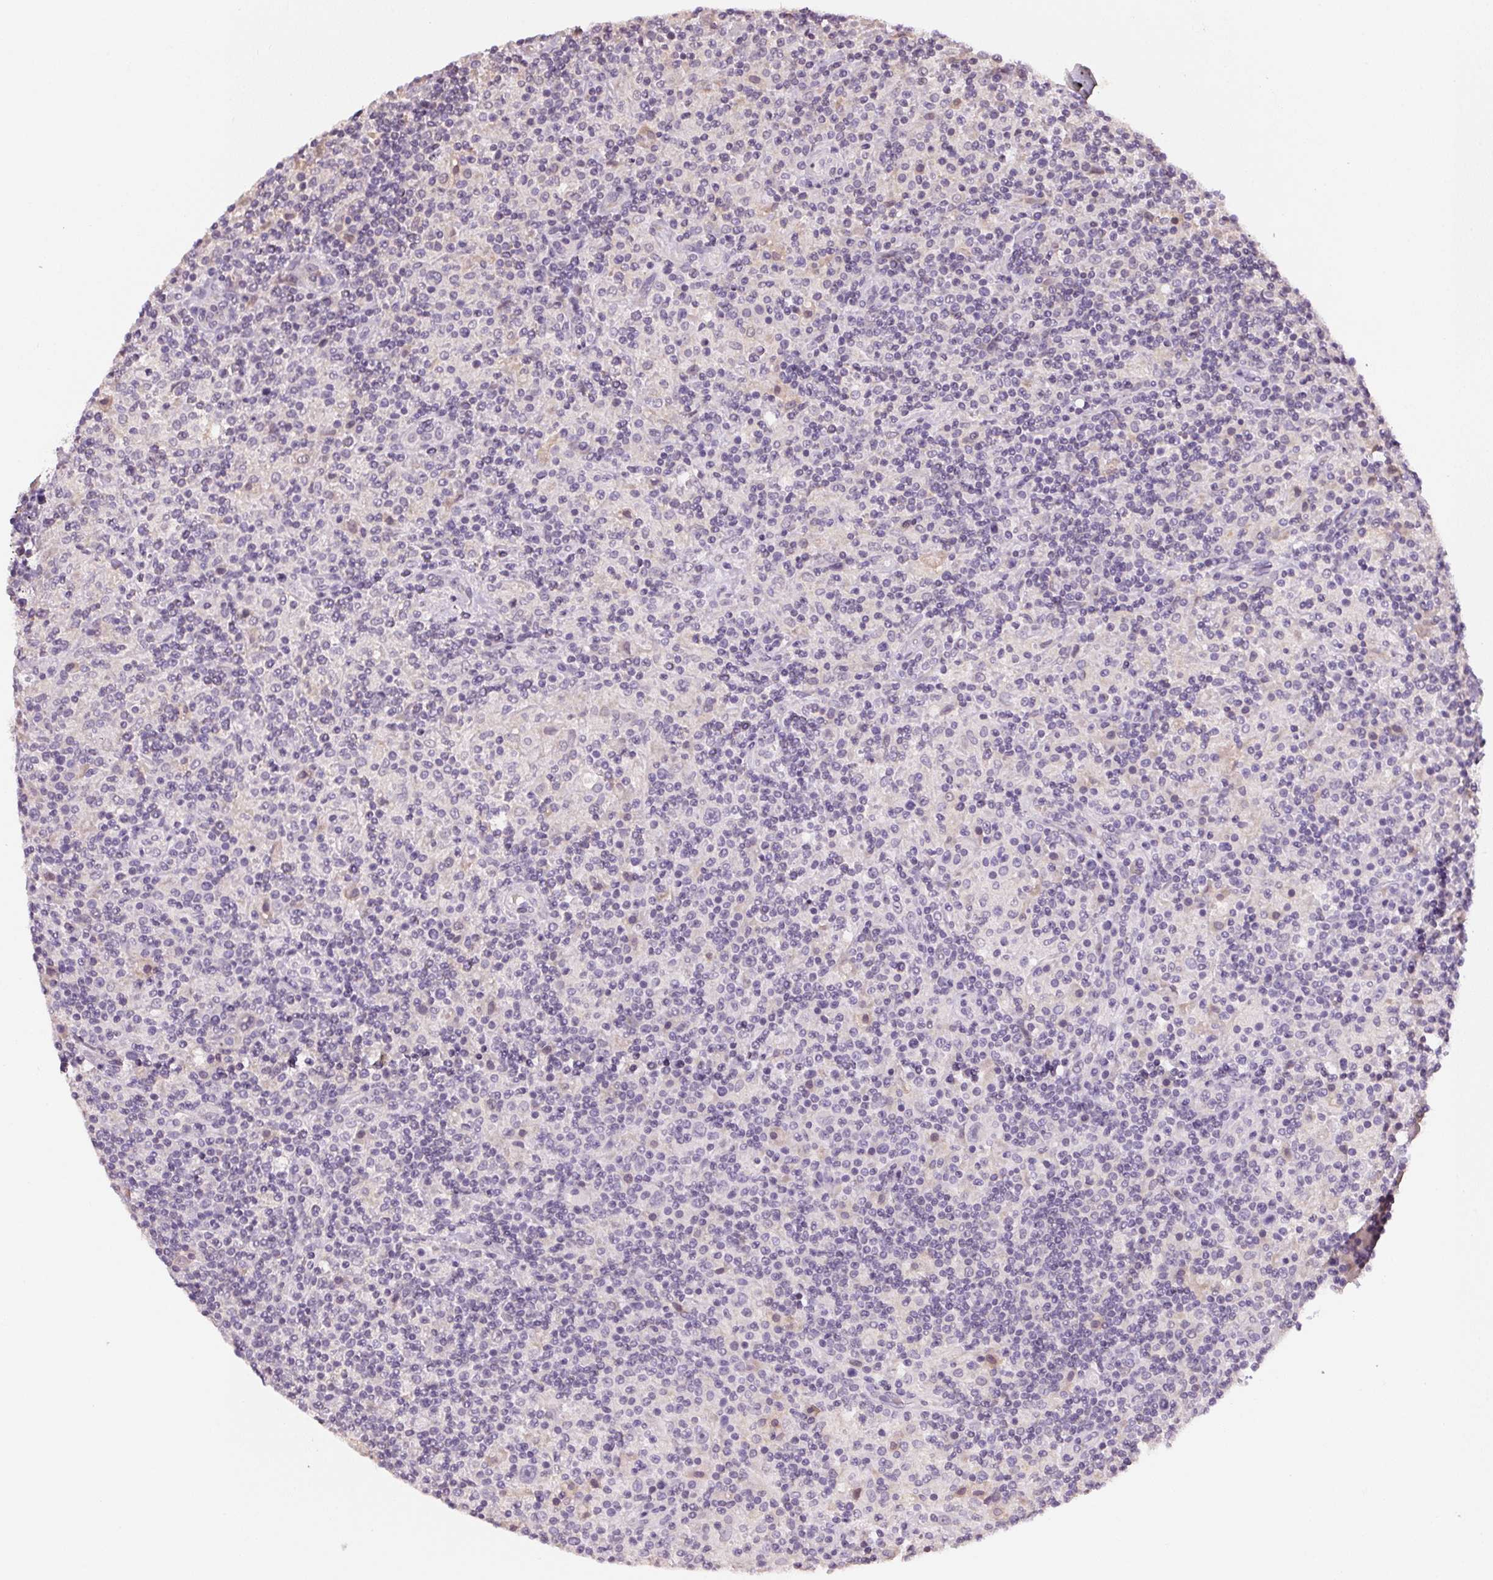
{"staining": {"intensity": "negative", "quantity": "none", "location": "none"}, "tissue": "lymphoma", "cell_type": "Tumor cells", "image_type": "cancer", "snomed": [{"axis": "morphology", "description": "Hodgkin's disease, NOS"}, {"axis": "topography", "description": "Lymph node"}], "caption": "The immunohistochemistry histopathology image has no significant expression in tumor cells of Hodgkin's disease tissue. (IHC, brightfield microscopy, high magnification).", "gene": "ALDH8A1", "patient": {"sex": "male", "age": 70}}